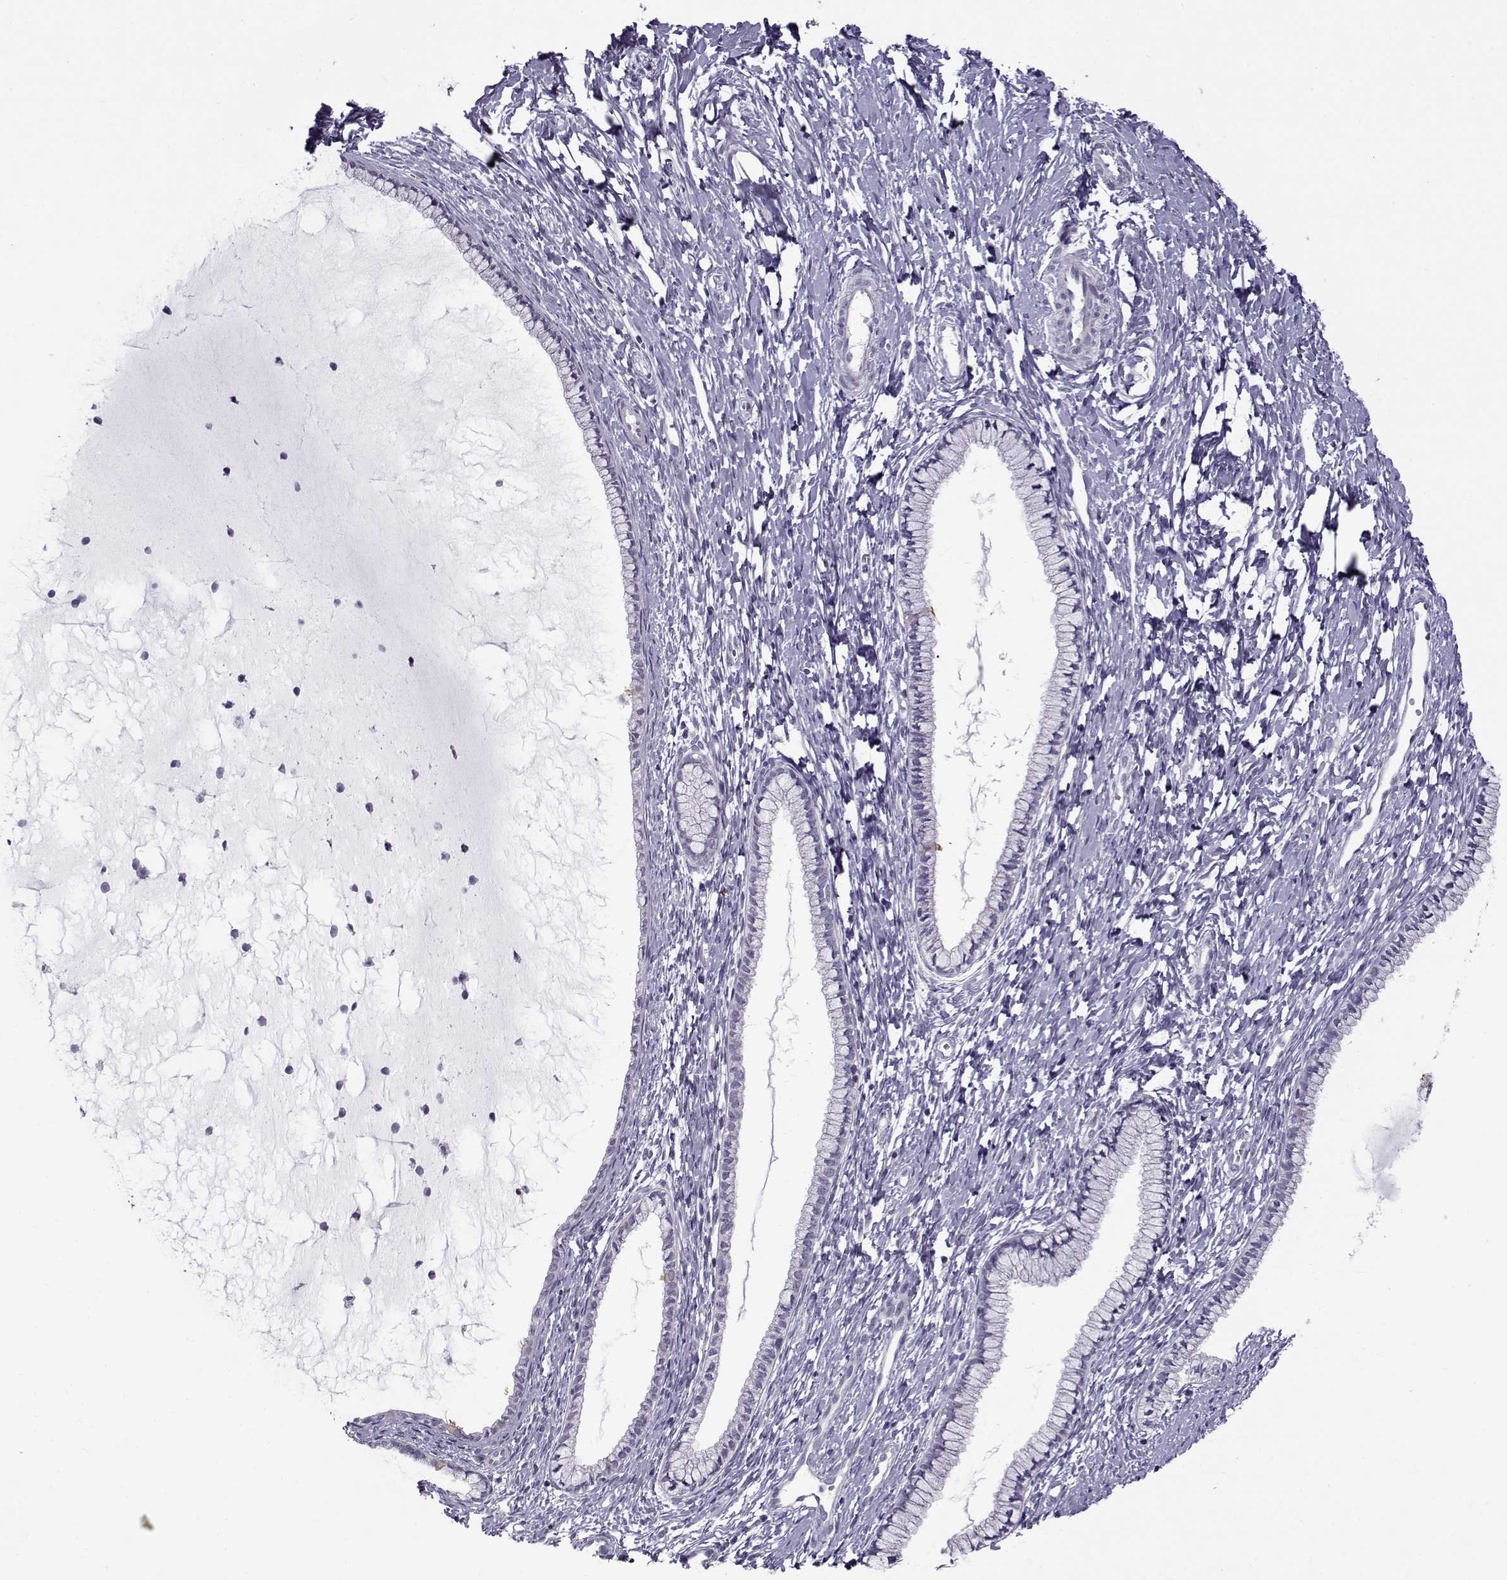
{"staining": {"intensity": "negative", "quantity": "none", "location": "none"}, "tissue": "cervix", "cell_type": "Glandular cells", "image_type": "normal", "snomed": [{"axis": "morphology", "description": "Normal tissue, NOS"}, {"axis": "topography", "description": "Cervix"}], "caption": "Immunohistochemistry micrograph of benign cervix stained for a protein (brown), which demonstrates no positivity in glandular cells. (Brightfield microscopy of DAB immunohistochemistry at high magnification).", "gene": "TEX55", "patient": {"sex": "female", "age": 40}}